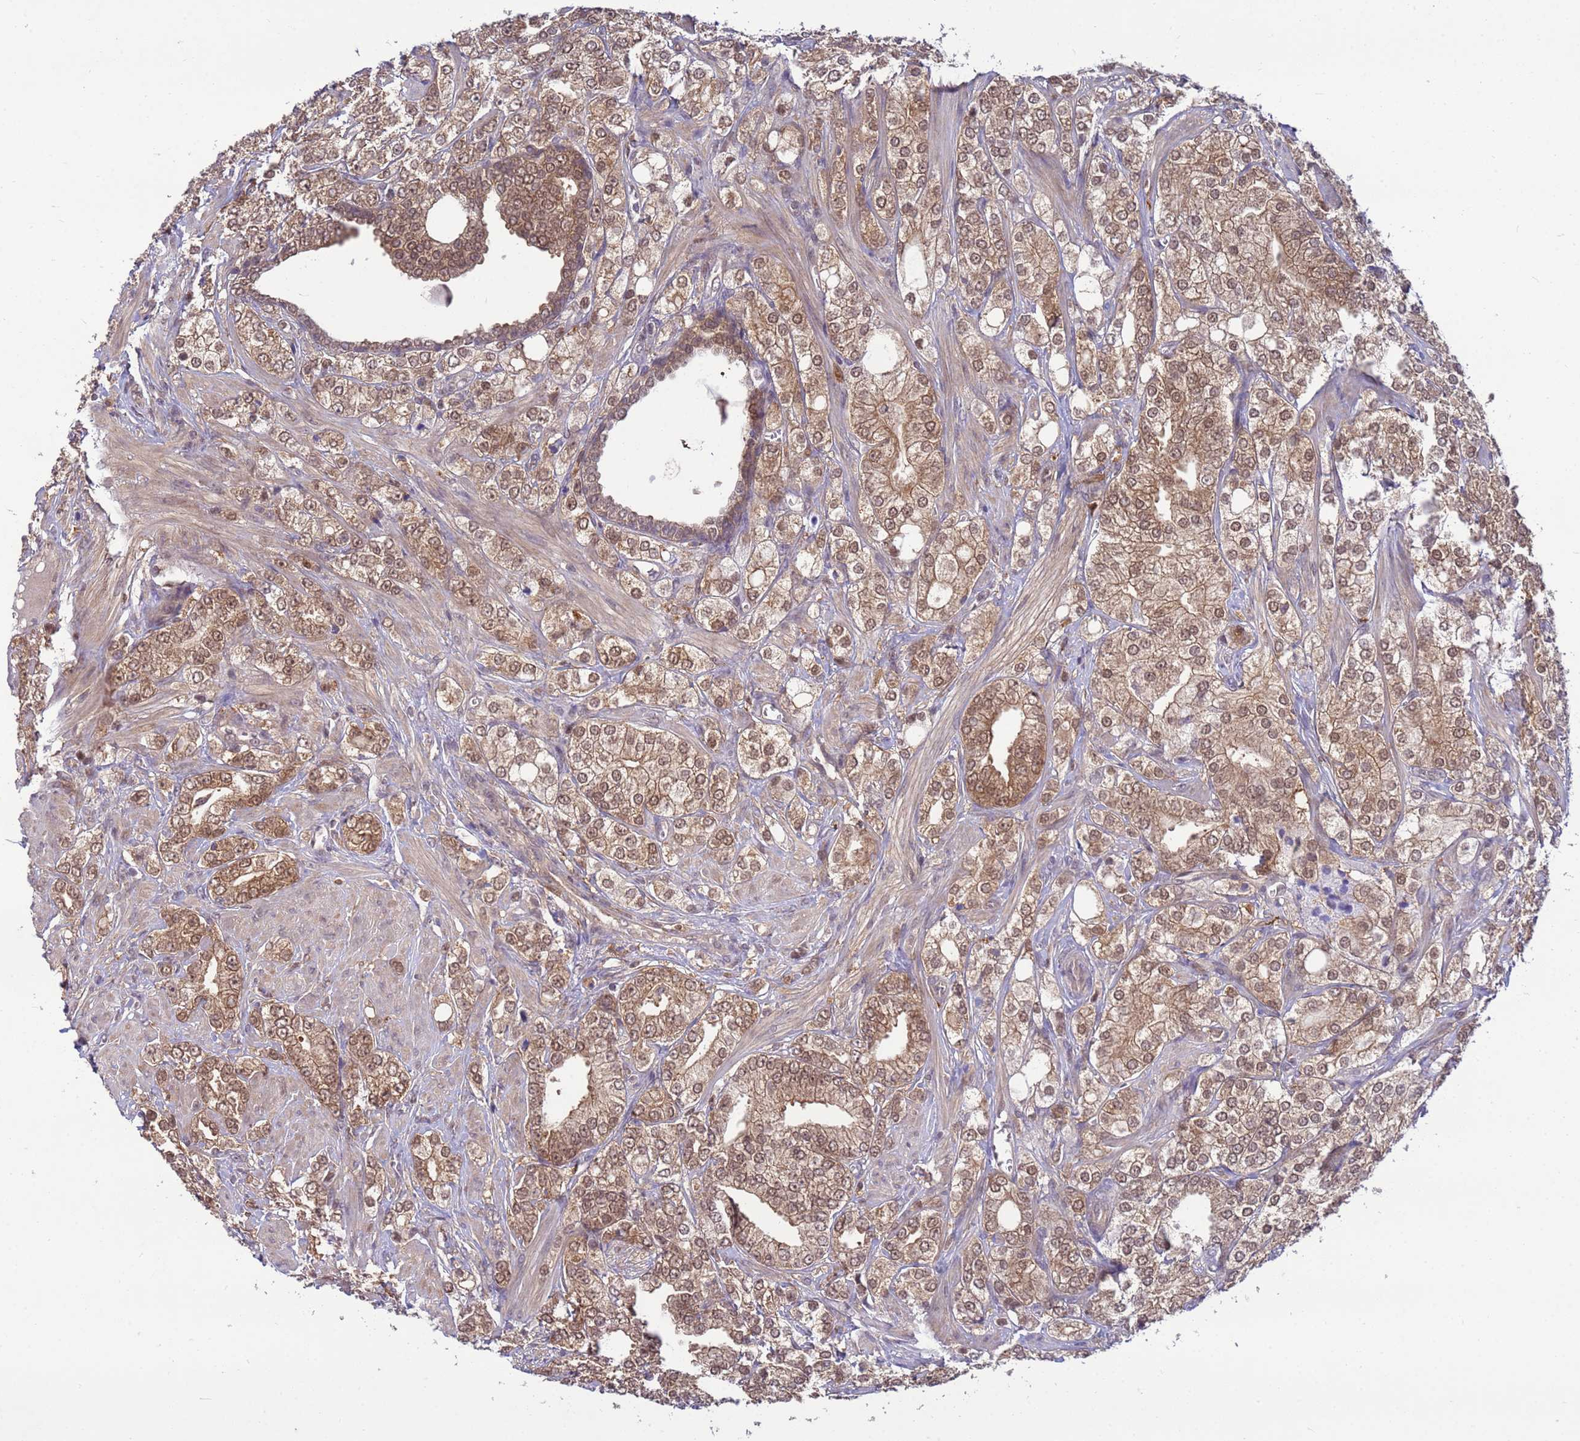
{"staining": {"intensity": "moderate", "quantity": ">75%", "location": "cytoplasmic/membranous,nuclear"}, "tissue": "prostate cancer", "cell_type": "Tumor cells", "image_type": "cancer", "snomed": [{"axis": "morphology", "description": "Adenocarcinoma, High grade"}, {"axis": "topography", "description": "Prostate"}], "caption": "Tumor cells show medium levels of moderate cytoplasmic/membranous and nuclear staining in approximately >75% of cells in human prostate cancer.", "gene": "NPEPPS", "patient": {"sex": "male", "age": 50}}